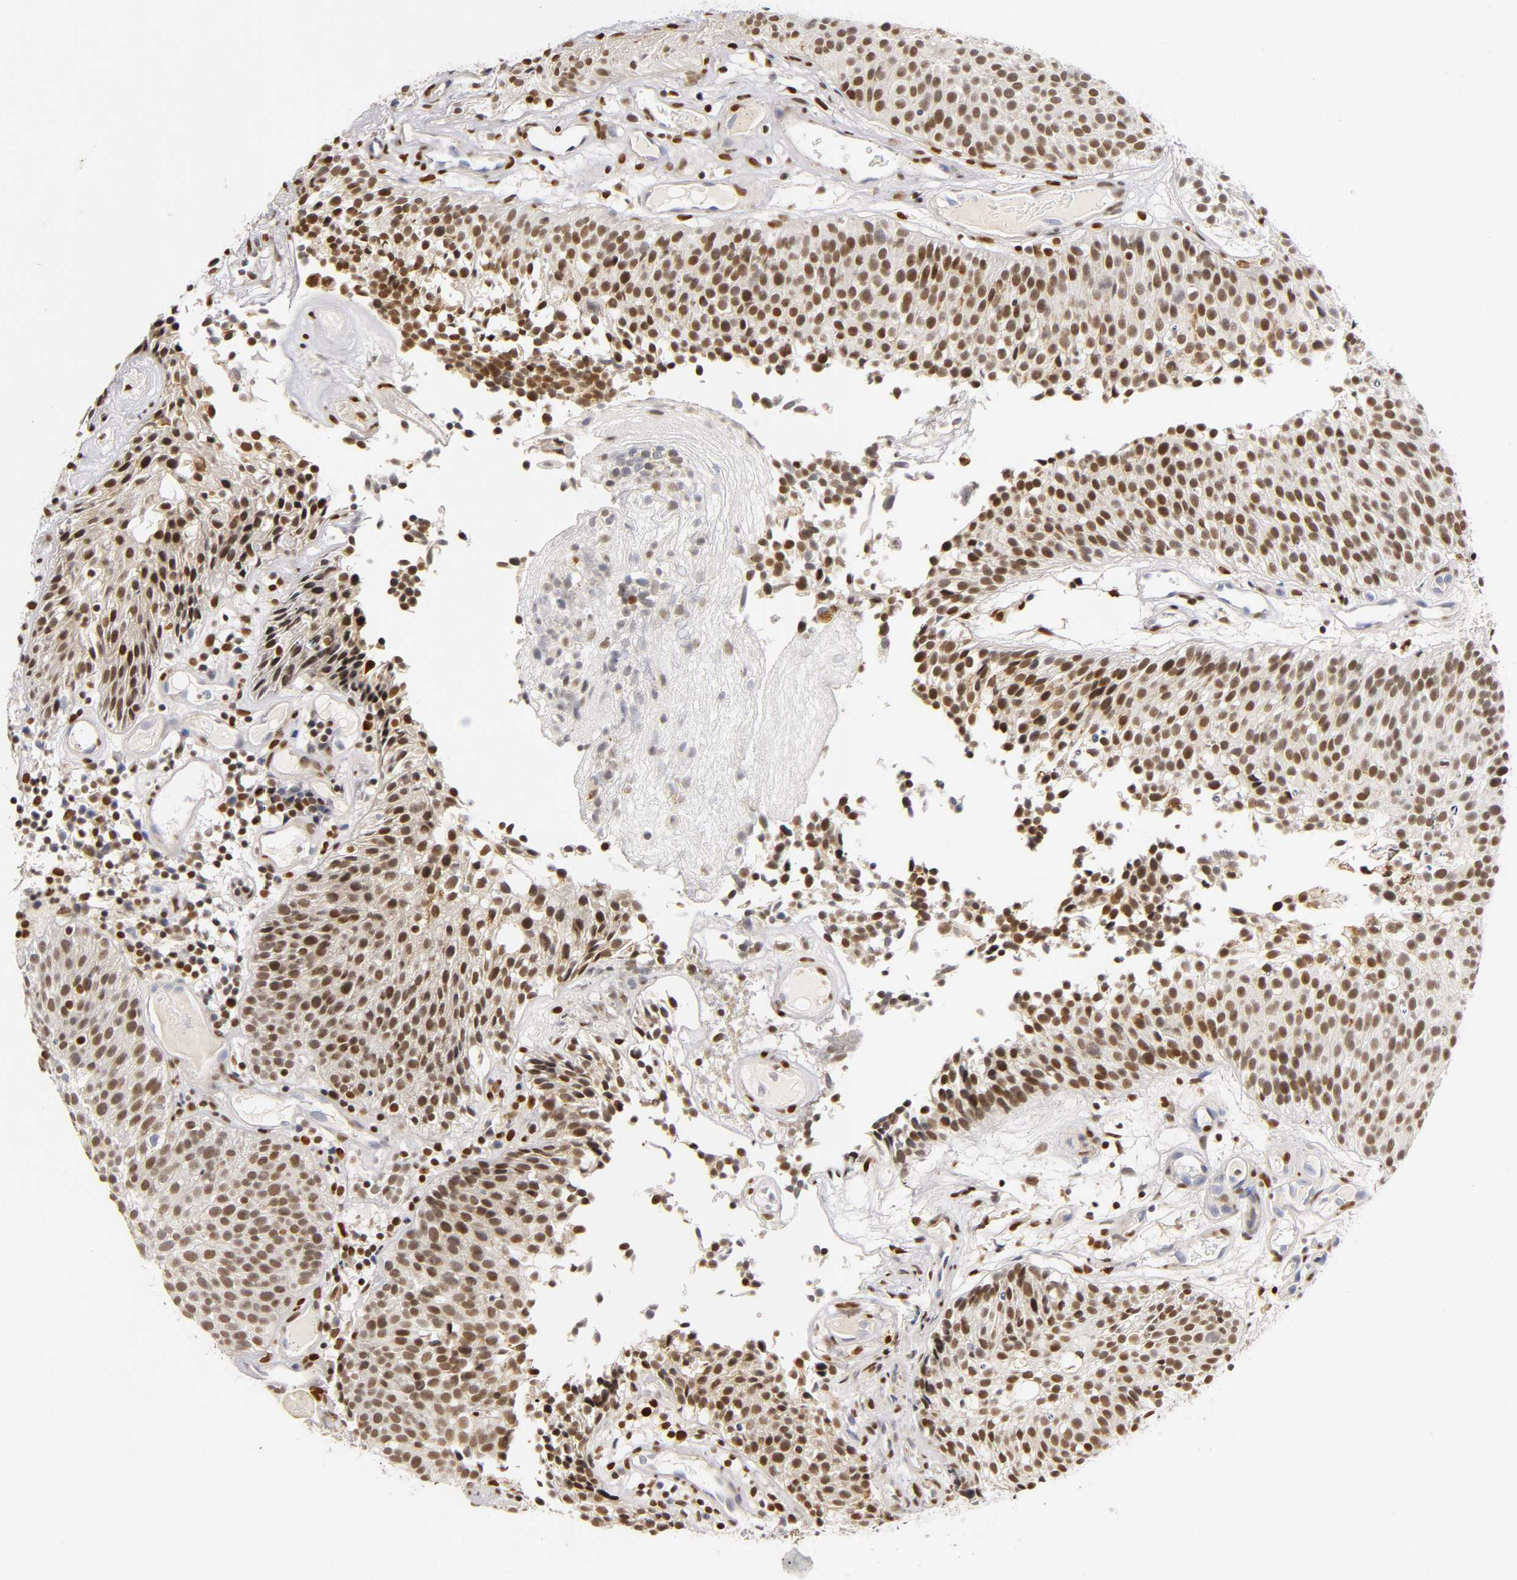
{"staining": {"intensity": "moderate", "quantity": ">75%", "location": "nuclear"}, "tissue": "urothelial cancer", "cell_type": "Tumor cells", "image_type": "cancer", "snomed": [{"axis": "morphology", "description": "Urothelial carcinoma, Low grade"}, {"axis": "topography", "description": "Urinary bladder"}], "caption": "Moderate nuclear positivity is appreciated in approximately >75% of tumor cells in urothelial cancer.", "gene": "RUNX1", "patient": {"sex": "male", "age": 85}}